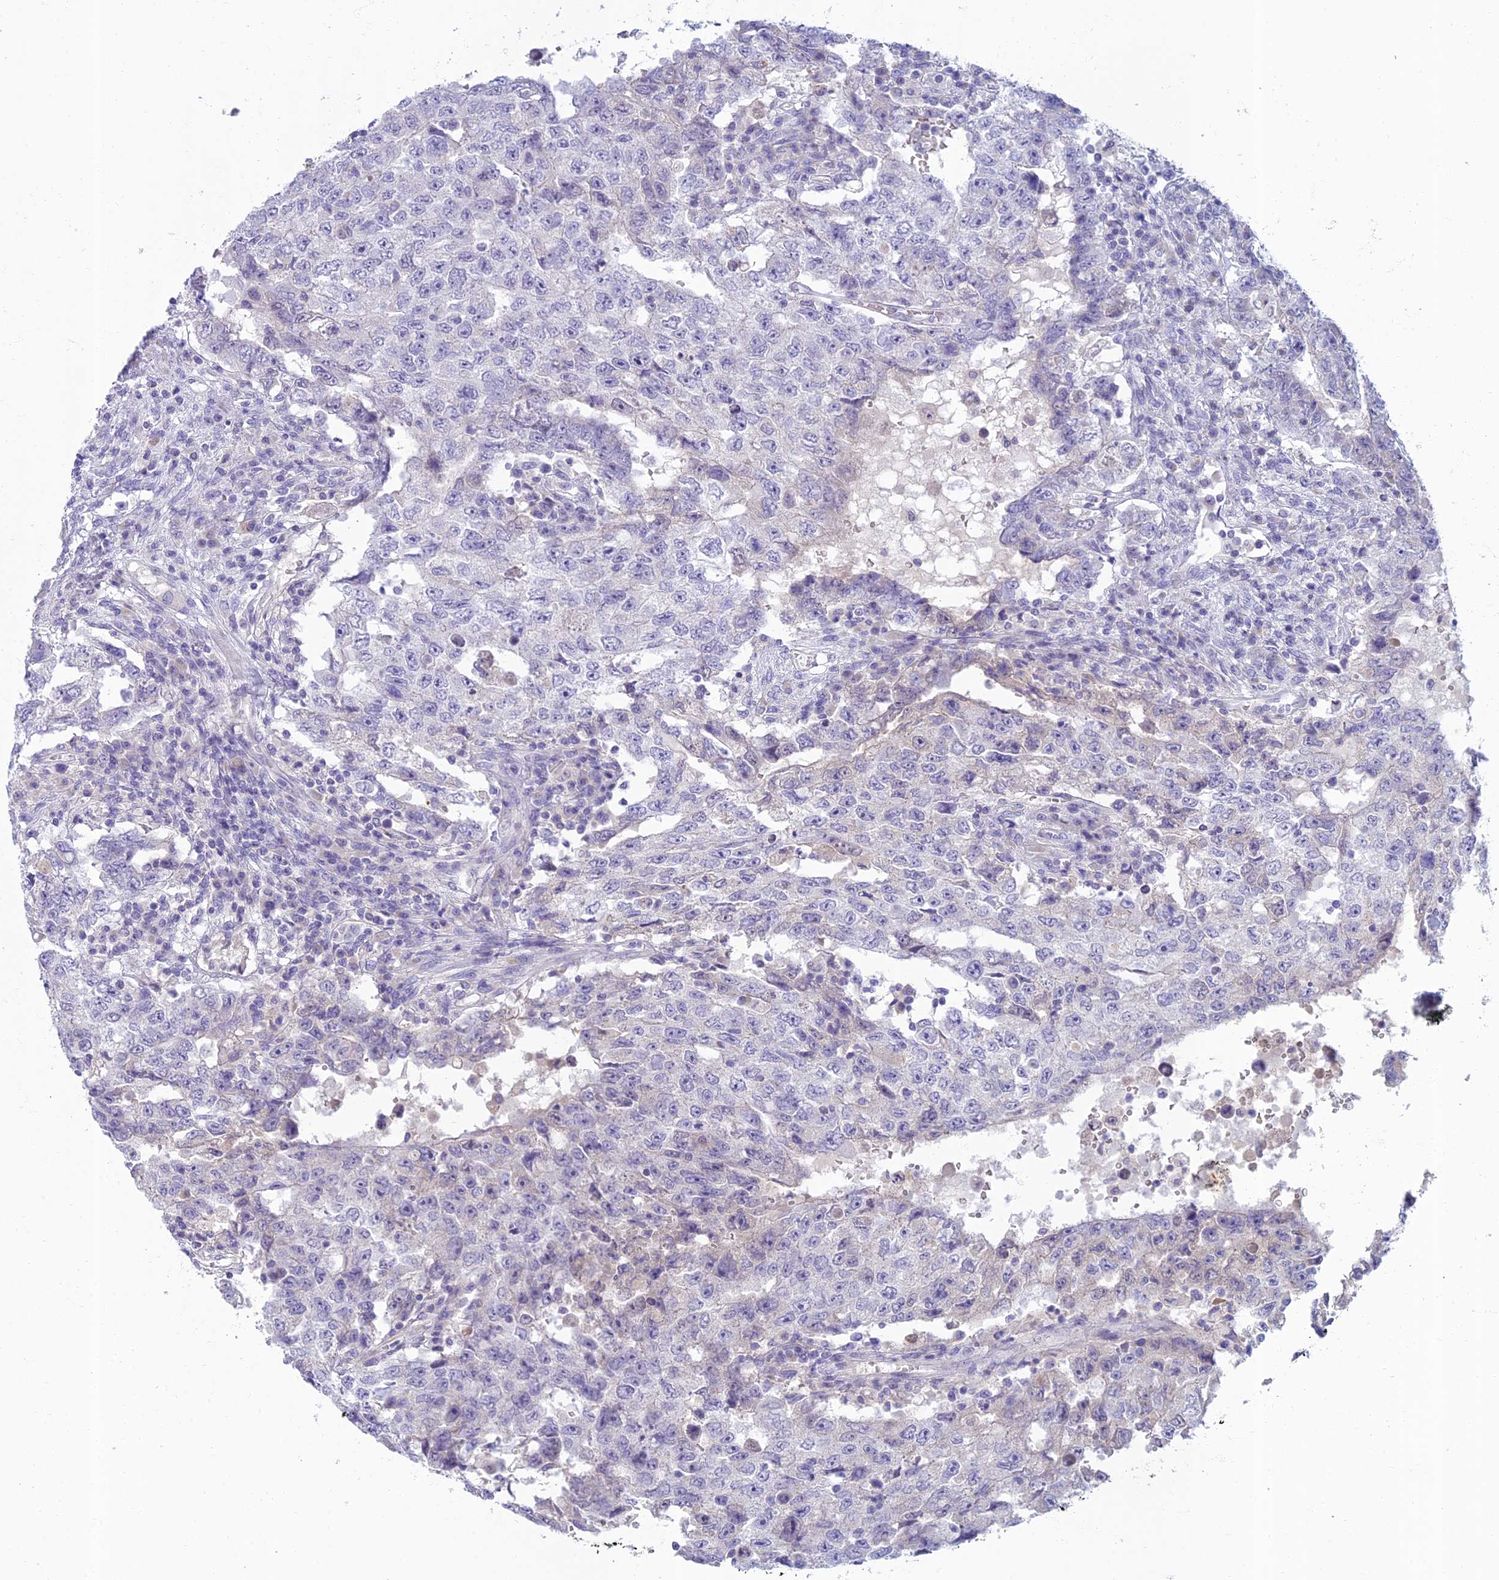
{"staining": {"intensity": "negative", "quantity": "none", "location": "none"}, "tissue": "testis cancer", "cell_type": "Tumor cells", "image_type": "cancer", "snomed": [{"axis": "morphology", "description": "Carcinoma, Embryonal, NOS"}, {"axis": "topography", "description": "Testis"}], "caption": "Immunohistochemical staining of testis cancer exhibits no significant staining in tumor cells.", "gene": "SLC25A41", "patient": {"sex": "male", "age": 26}}